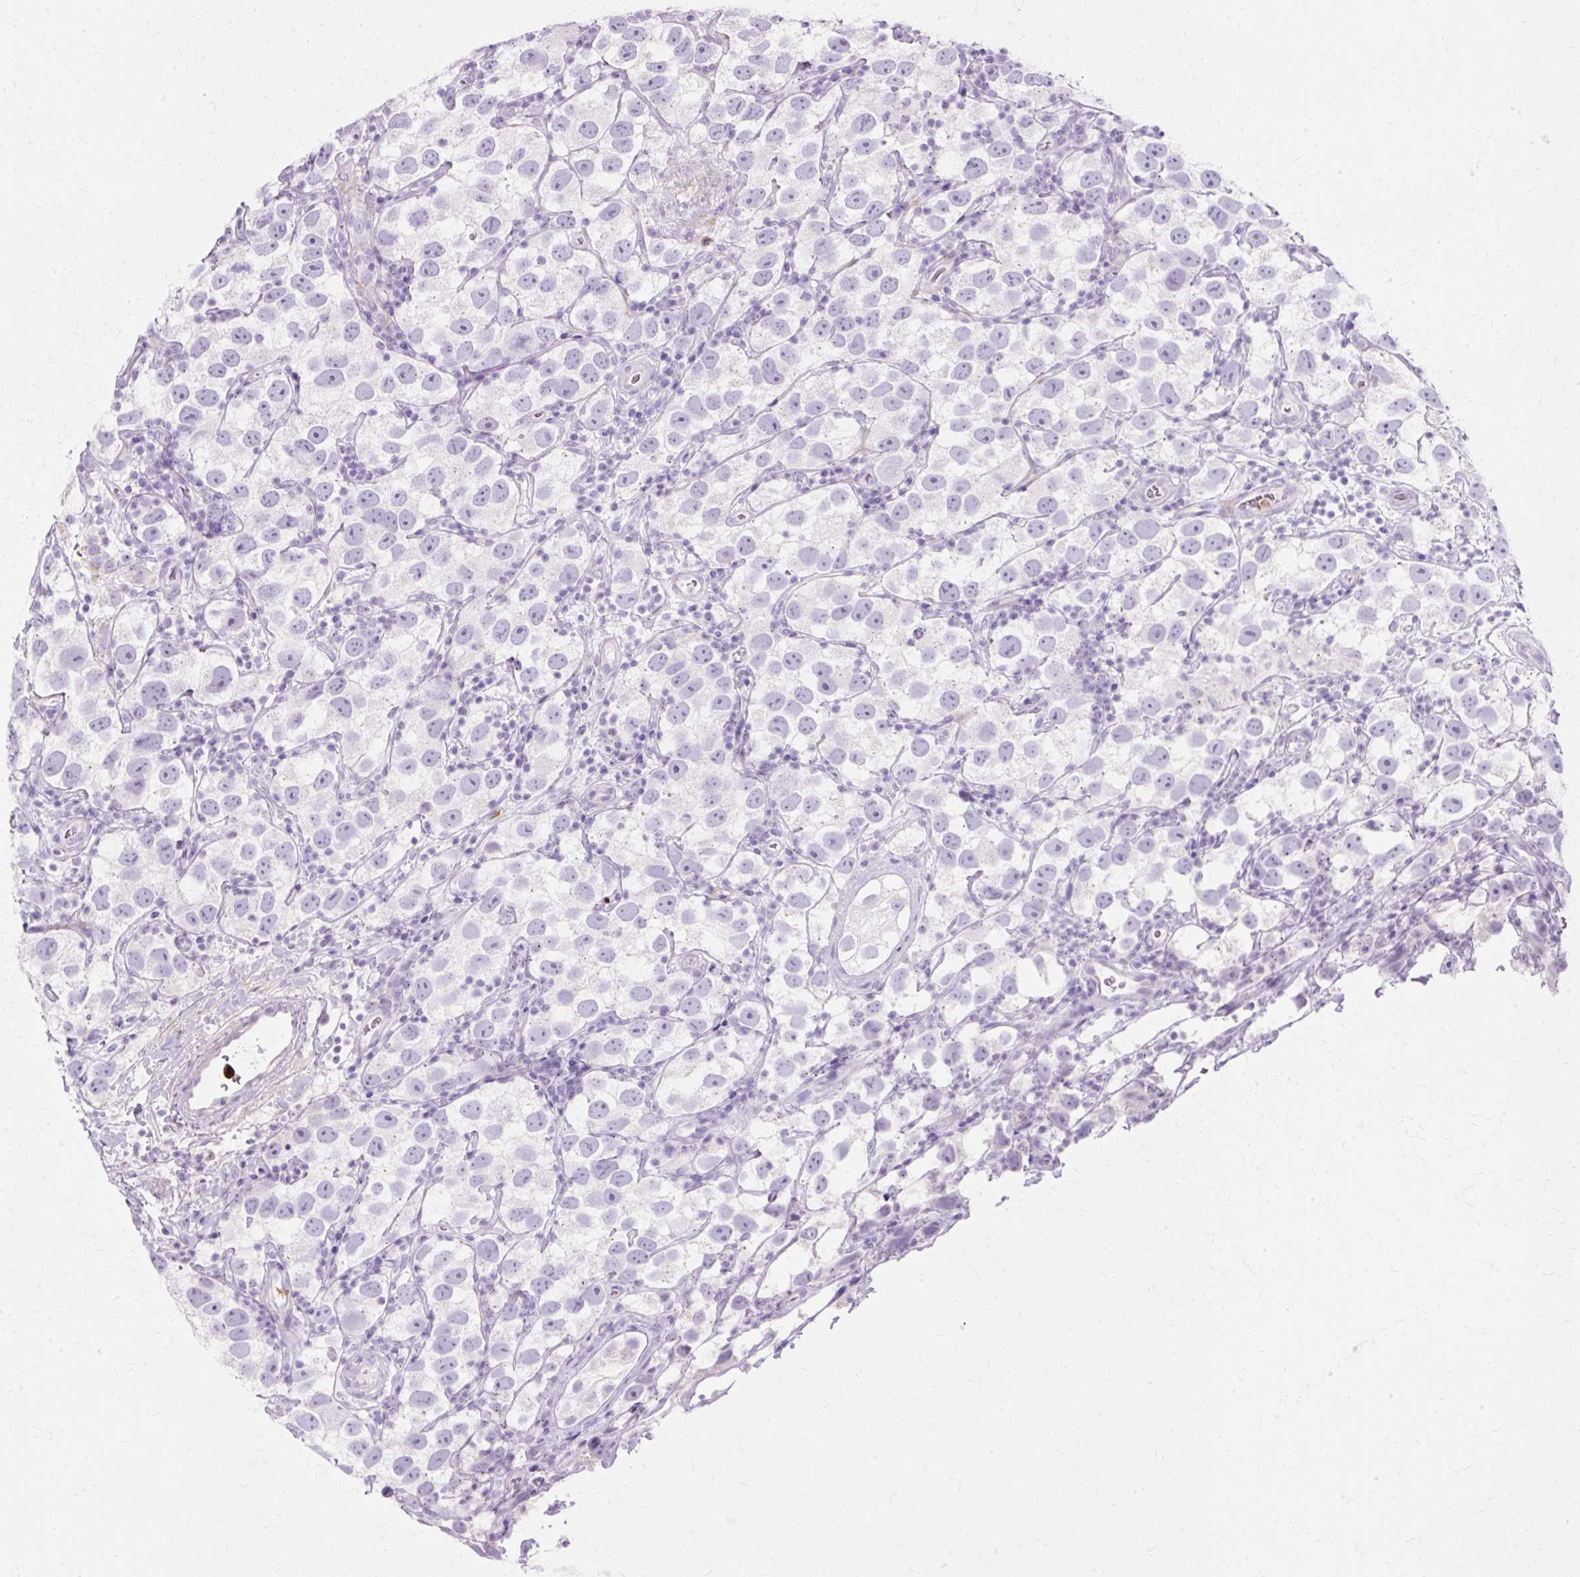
{"staining": {"intensity": "negative", "quantity": "none", "location": "none"}, "tissue": "testis cancer", "cell_type": "Tumor cells", "image_type": "cancer", "snomed": [{"axis": "morphology", "description": "Seminoma, NOS"}, {"axis": "topography", "description": "Testis"}], "caption": "This is a photomicrograph of immunohistochemistry (IHC) staining of testis seminoma, which shows no positivity in tumor cells.", "gene": "DEFA1", "patient": {"sex": "male", "age": 26}}